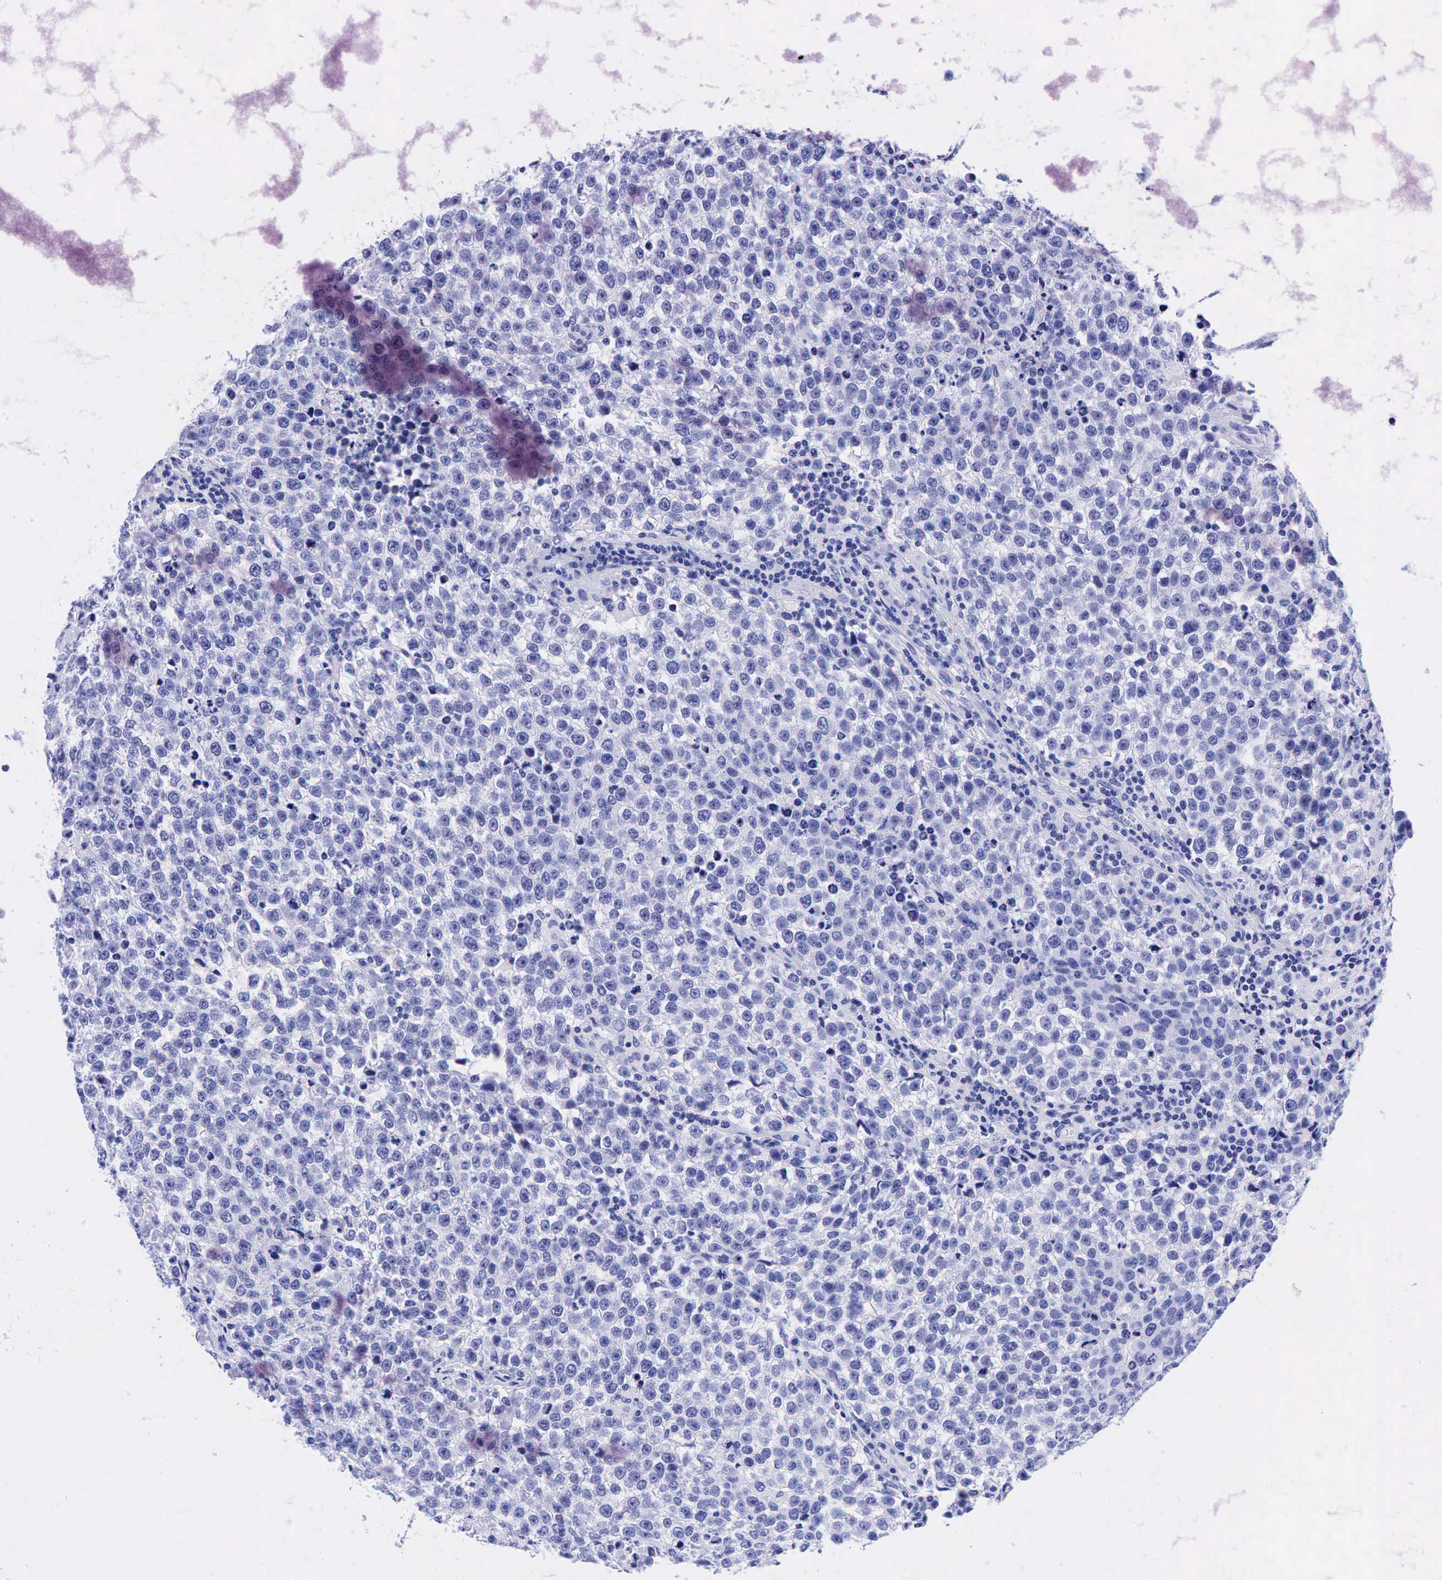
{"staining": {"intensity": "negative", "quantity": "none", "location": "none"}, "tissue": "testis cancer", "cell_type": "Tumor cells", "image_type": "cancer", "snomed": [{"axis": "morphology", "description": "Seminoma, NOS"}, {"axis": "topography", "description": "Testis"}], "caption": "Immunohistochemical staining of human testis cancer (seminoma) shows no significant staining in tumor cells. (DAB immunohistochemistry with hematoxylin counter stain).", "gene": "ESR1", "patient": {"sex": "male", "age": 36}}